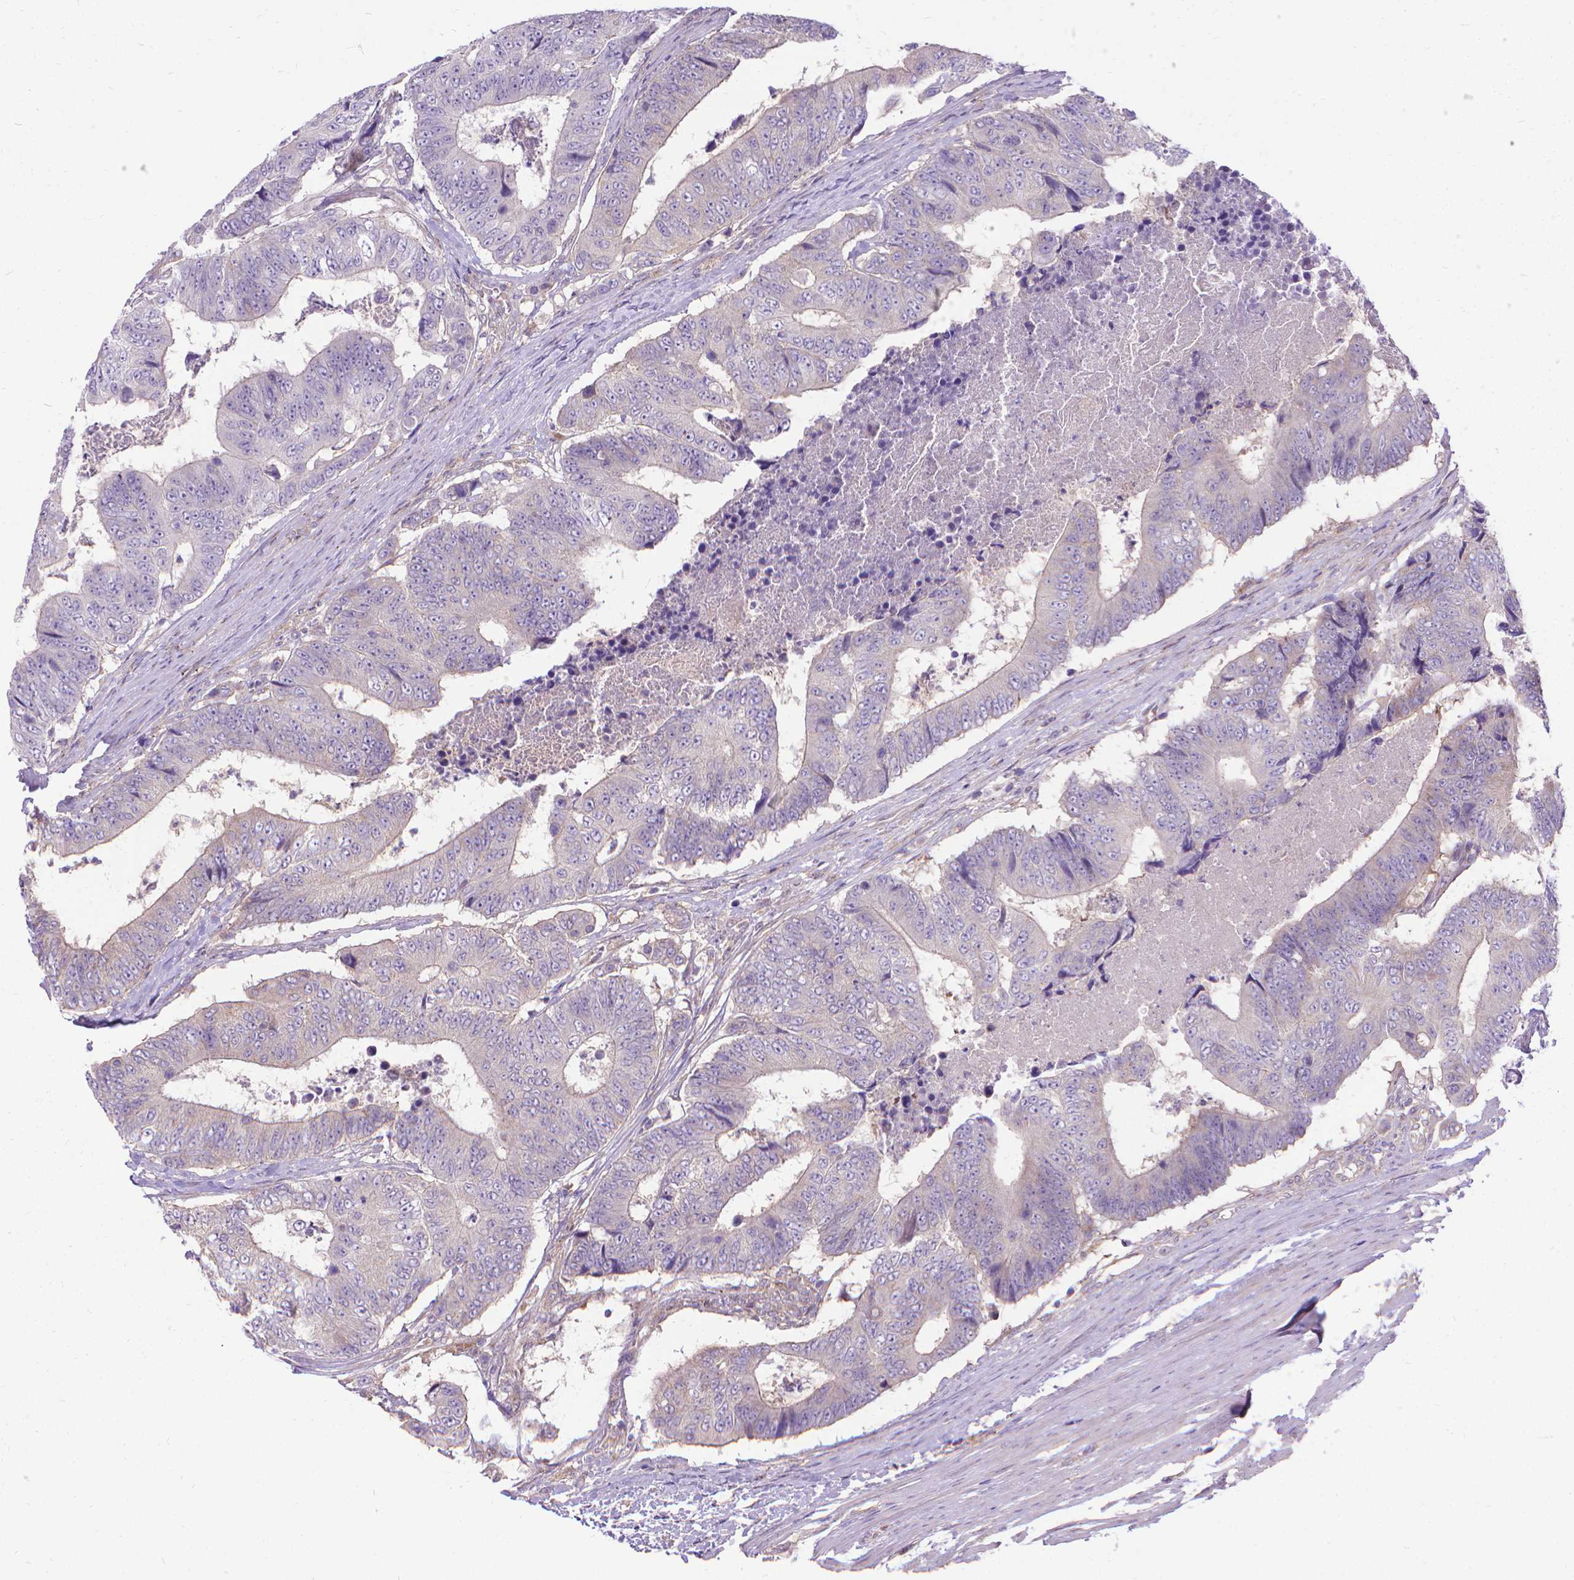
{"staining": {"intensity": "weak", "quantity": "<25%", "location": "cytoplasmic/membranous"}, "tissue": "colorectal cancer", "cell_type": "Tumor cells", "image_type": "cancer", "snomed": [{"axis": "morphology", "description": "Adenocarcinoma, NOS"}, {"axis": "topography", "description": "Colon"}], "caption": "This is an immunohistochemistry (IHC) histopathology image of human adenocarcinoma (colorectal). There is no staining in tumor cells.", "gene": "CFAP299", "patient": {"sex": "female", "age": 48}}